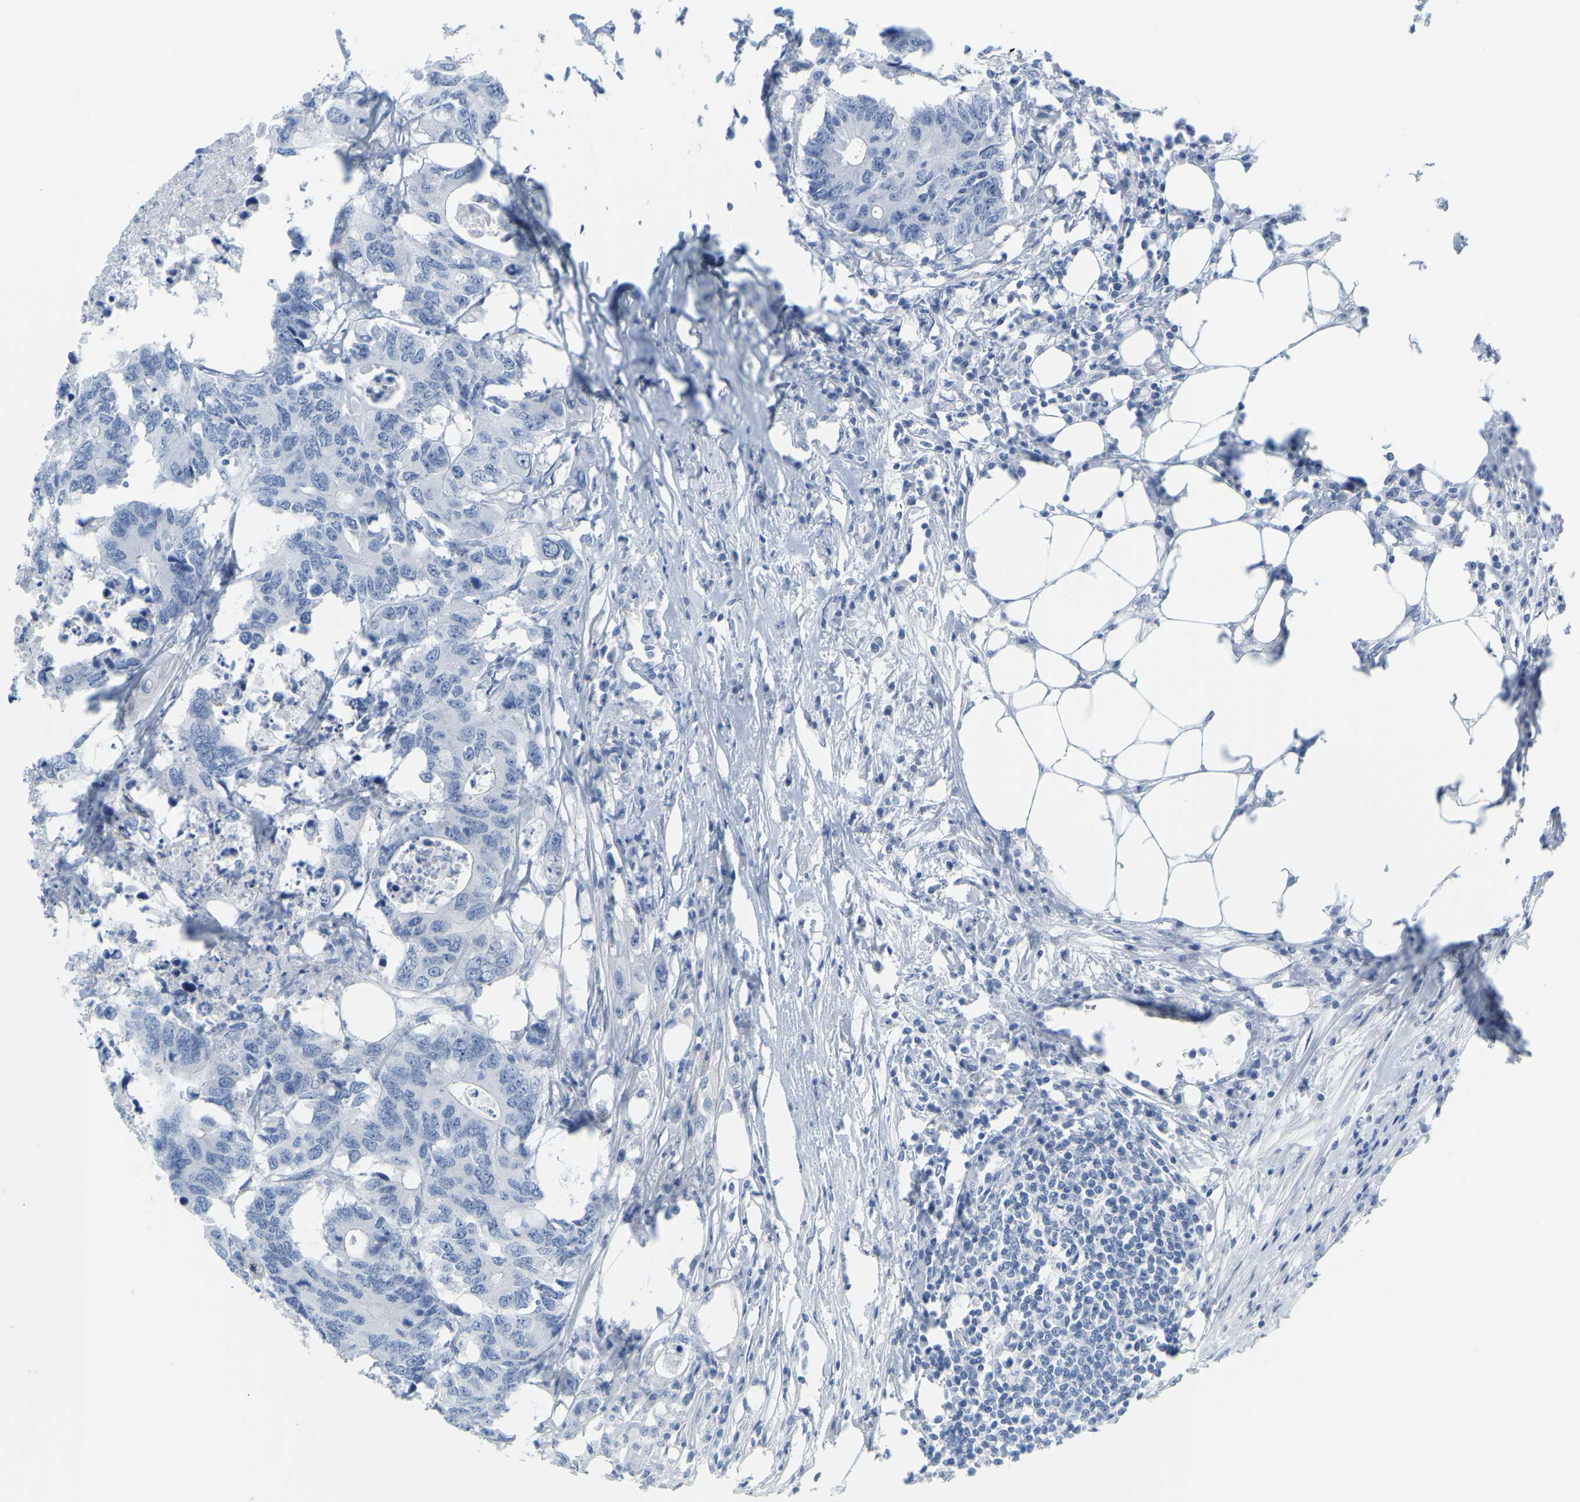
{"staining": {"intensity": "negative", "quantity": "none", "location": "none"}, "tissue": "colorectal cancer", "cell_type": "Tumor cells", "image_type": "cancer", "snomed": [{"axis": "morphology", "description": "Adenocarcinoma, NOS"}, {"axis": "topography", "description": "Colon"}], "caption": "The IHC micrograph has no significant positivity in tumor cells of colorectal adenocarcinoma tissue.", "gene": "MYL3", "patient": {"sex": "male", "age": 71}}